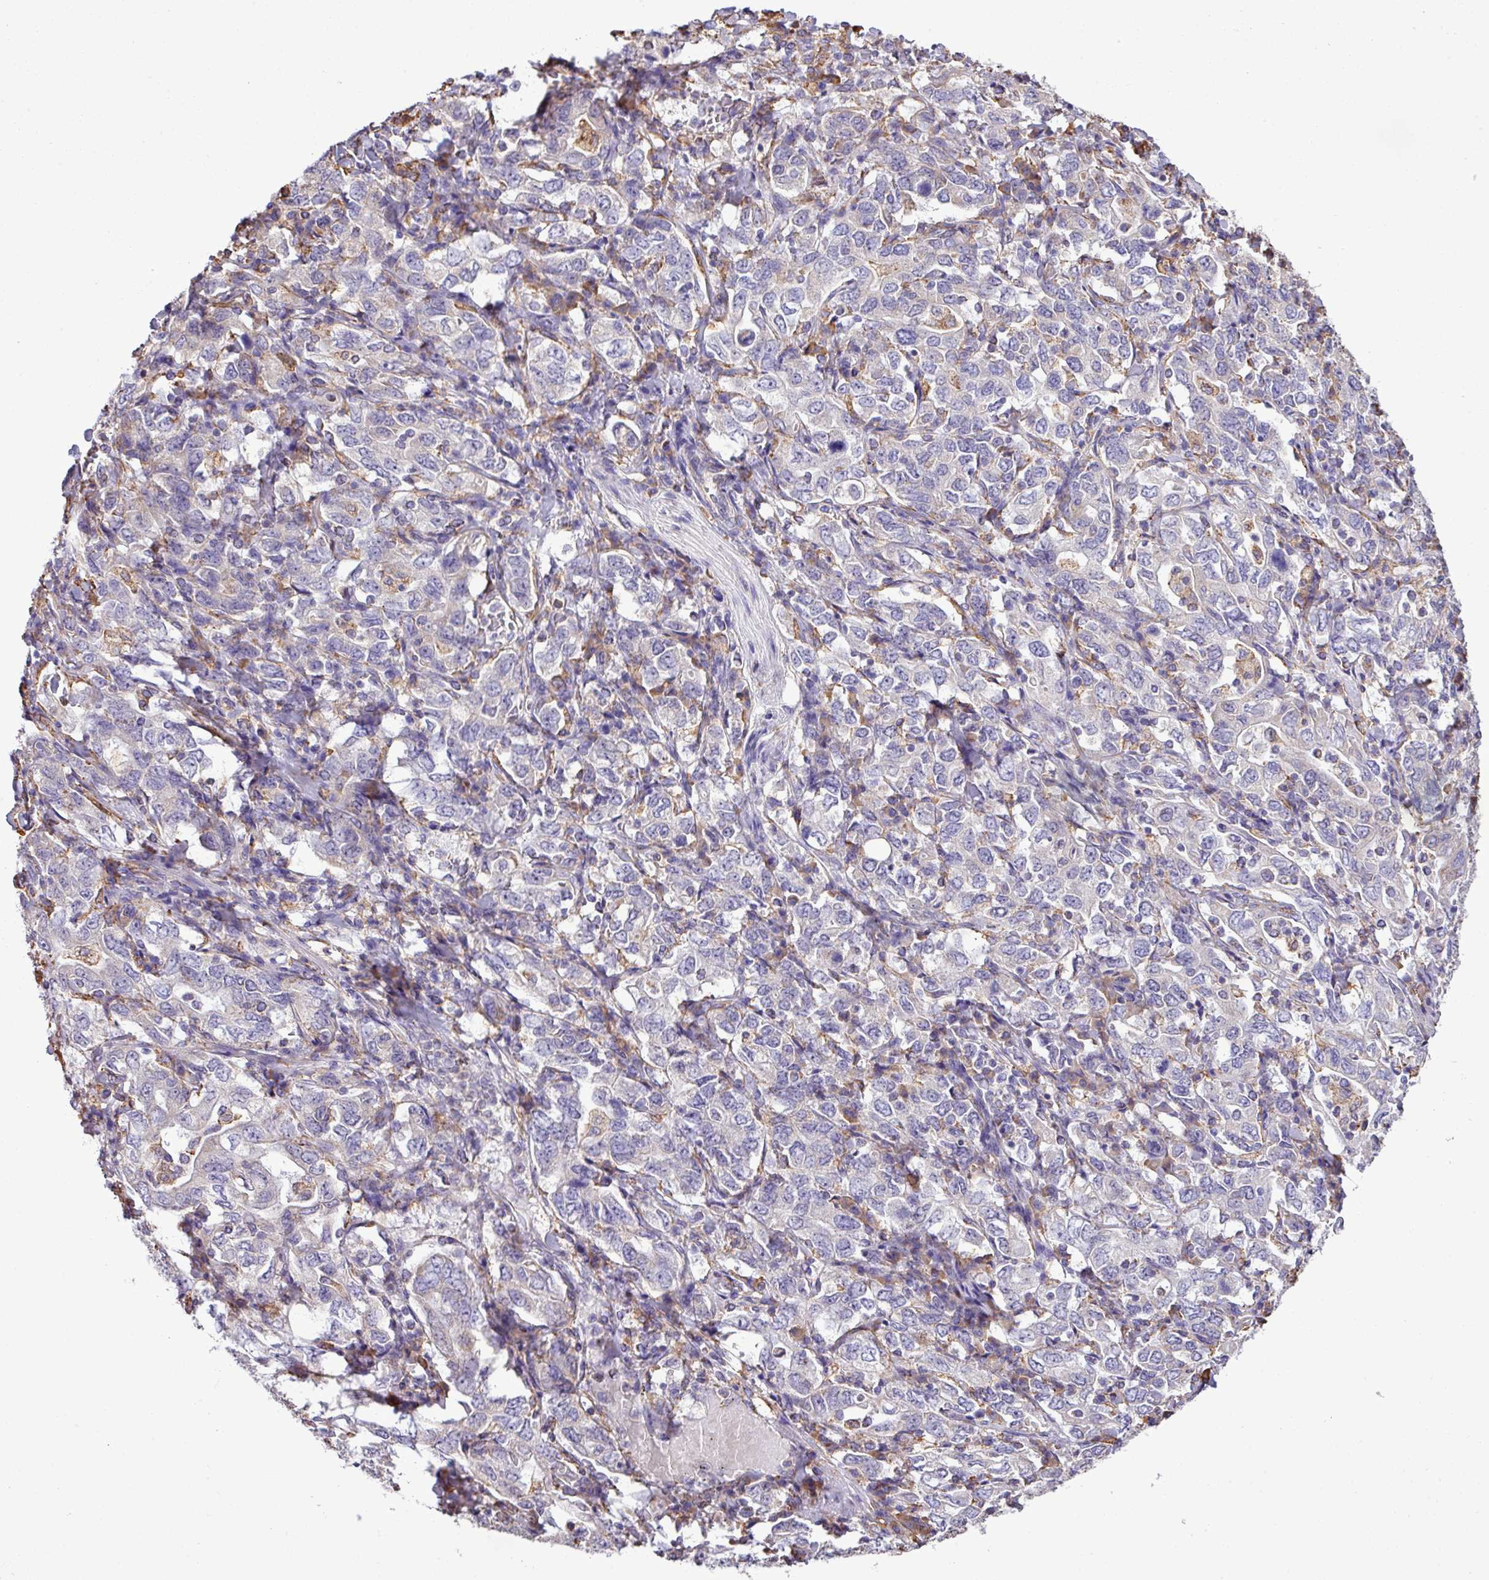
{"staining": {"intensity": "negative", "quantity": "none", "location": "none"}, "tissue": "stomach cancer", "cell_type": "Tumor cells", "image_type": "cancer", "snomed": [{"axis": "morphology", "description": "Adenocarcinoma, NOS"}, {"axis": "topography", "description": "Stomach, upper"}, {"axis": "topography", "description": "Stomach"}], "caption": "There is no significant positivity in tumor cells of adenocarcinoma (stomach).", "gene": "ZSCAN5A", "patient": {"sex": "male", "age": 62}}